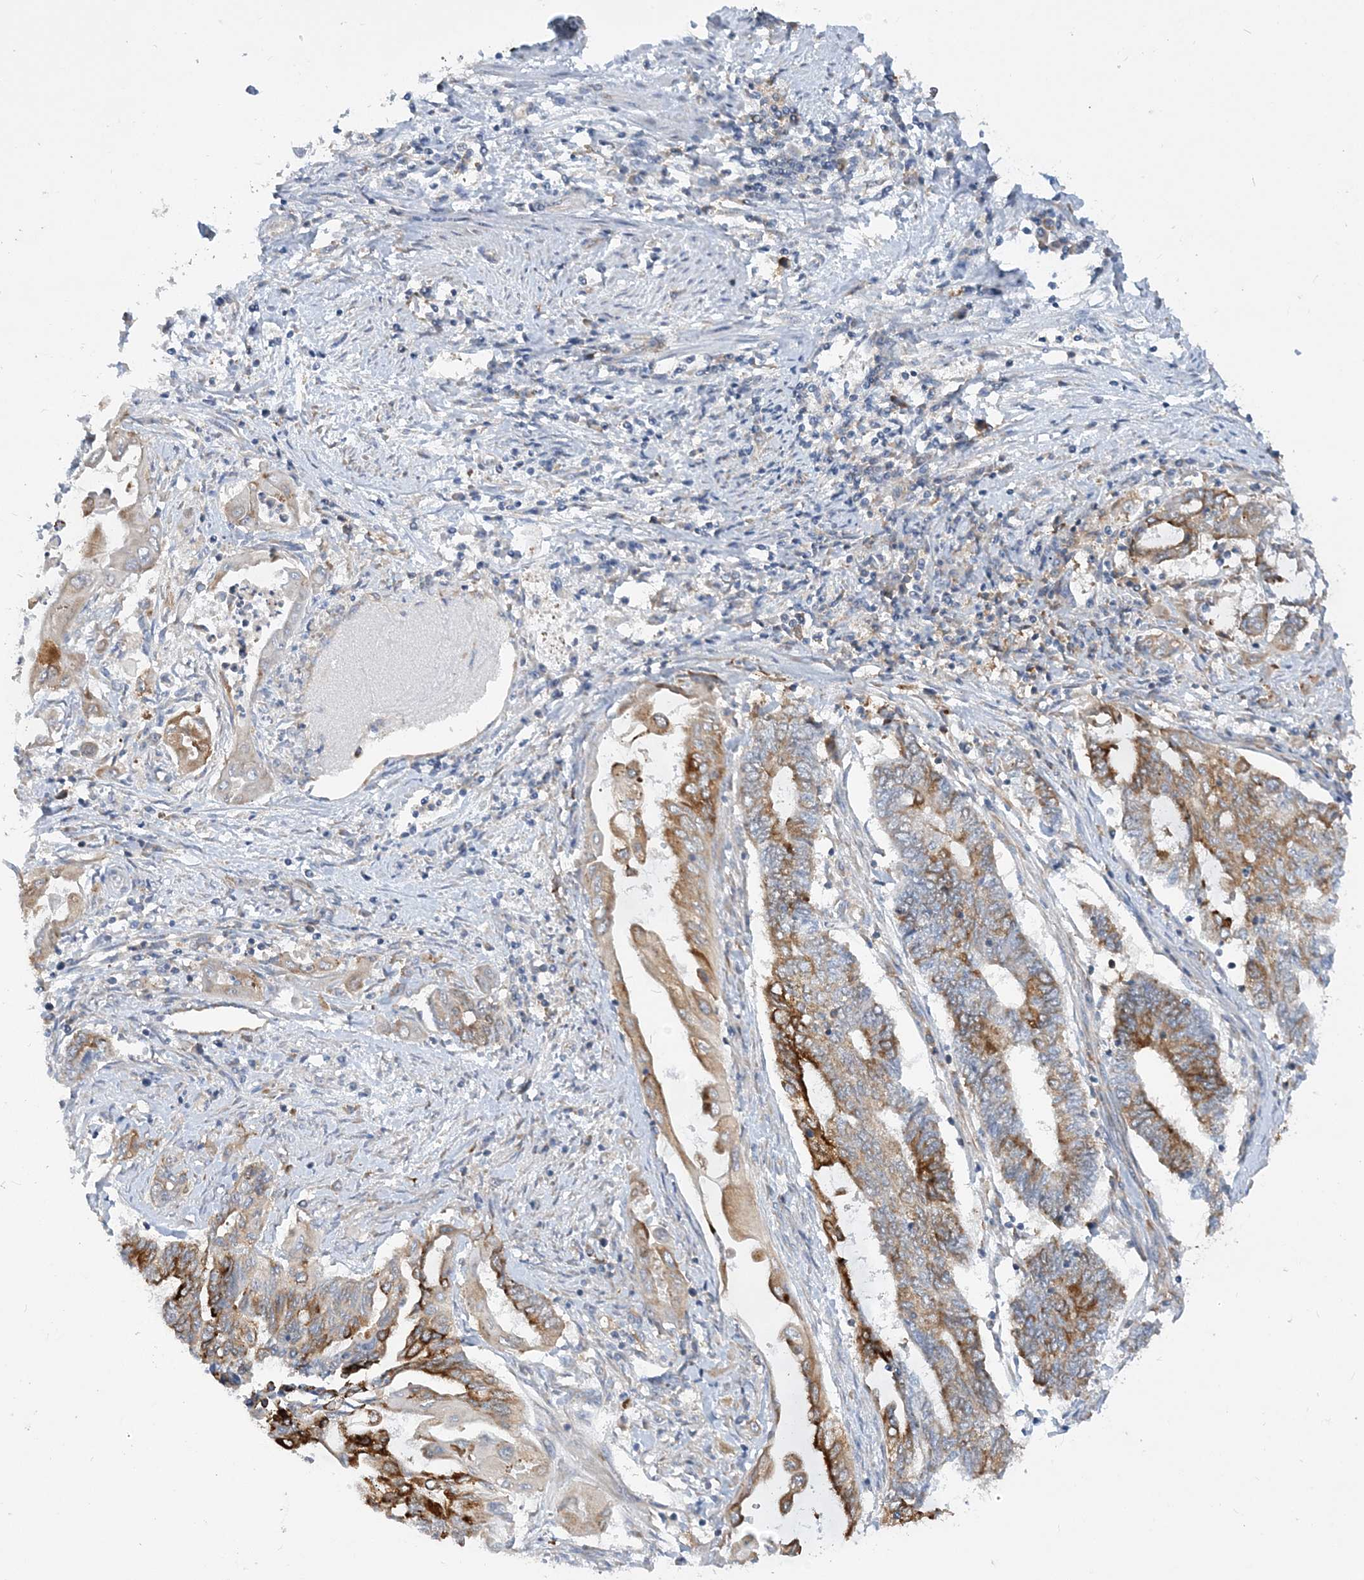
{"staining": {"intensity": "moderate", "quantity": ">75%", "location": "cytoplasmic/membranous"}, "tissue": "endometrial cancer", "cell_type": "Tumor cells", "image_type": "cancer", "snomed": [{"axis": "morphology", "description": "Adenocarcinoma, NOS"}, {"axis": "topography", "description": "Uterus"}, {"axis": "topography", "description": "Endometrium"}], "caption": "This is an image of immunohistochemistry (IHC) staining of endometrial cancer, which shows moderate expression in the cytoplasmic/membranous of tumor cells.", "gene": "LARP4B", "patient": {"sex": "female", "age": 70}}